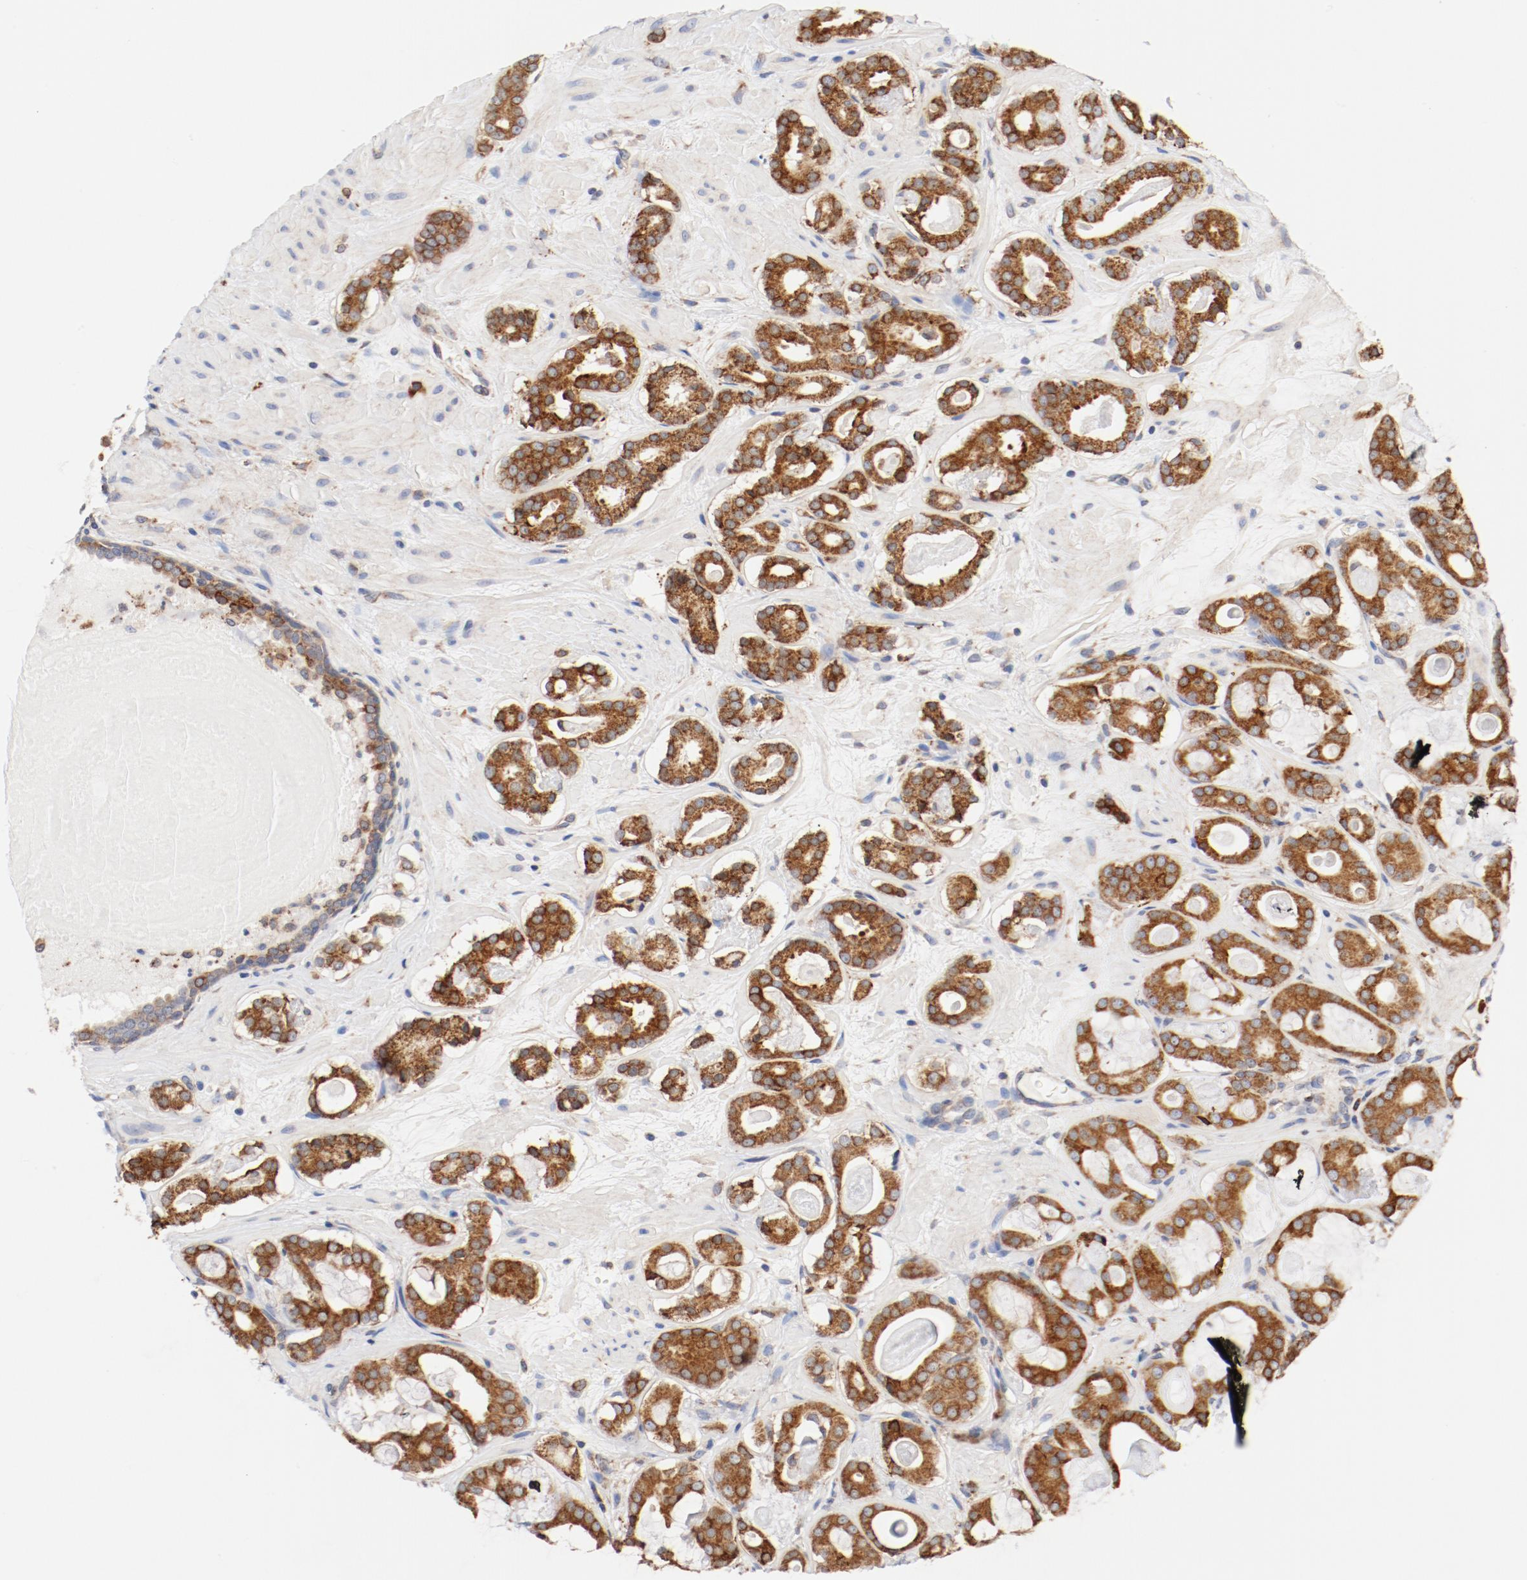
{"staining": {"intensity": "moderate", "quantity": ">75%", "location": "cytoplasmic/membranous"}, "tissue": "prostate cancer", "cell_type": "Tumor cells", "image_type": "cancer", "snomed": [{"axis": "morphology", "description": "Adenocarcinoma, Low grade"}, {"axis": "topography", "description": "Prostate"}], "caption": "Immunohistochemistry (IHC) of human prostate cancer (adenocarcinoma (low-grade)) reveals medium levels of moderate cytoplasmic/membranous staining in about >75% of tumor cells.", "gene": "PDPK1", "patient": {"sex": "male", "age": 57}}